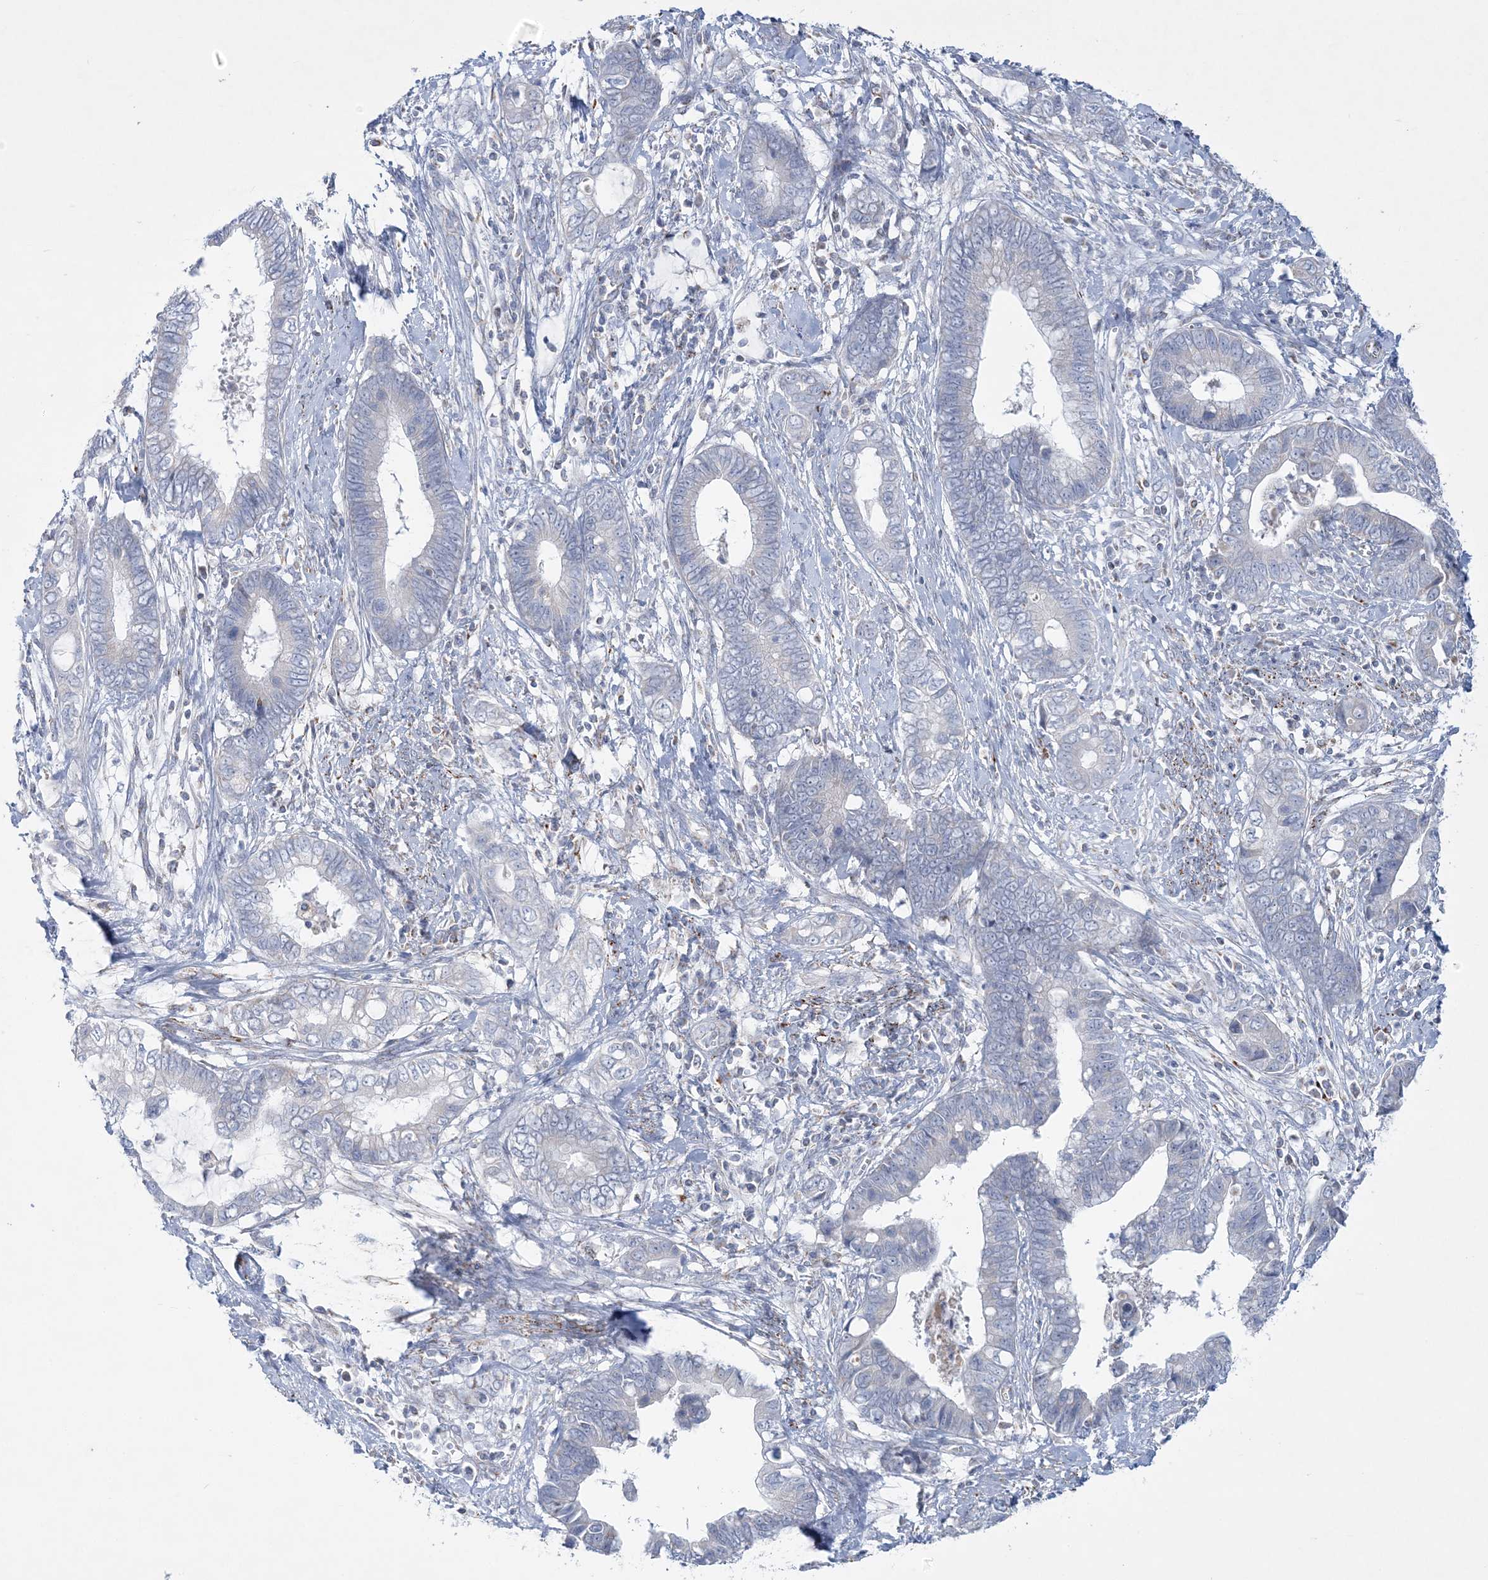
{"staining": {"intensity": "negative", "quantity": "none", "location": "none"}, "tissue": "cervical cancer", "cell_type": "Tumor cells", "image_type": "cancer", "snomed": [{"axis": "morphology", "description": "Adenocarcinoma, NOS"}, {"axis": "topography", "description": "Cervix"}], "caption": "DAB (3,3'-diaminobenzidine) immunohistochemical staining of human cervical cancer (adenocarcinoma) reveals no significant positivity in tumor cells.", "gene": "TBC1D7", "patient": {"sex": "female", "age": 44}}